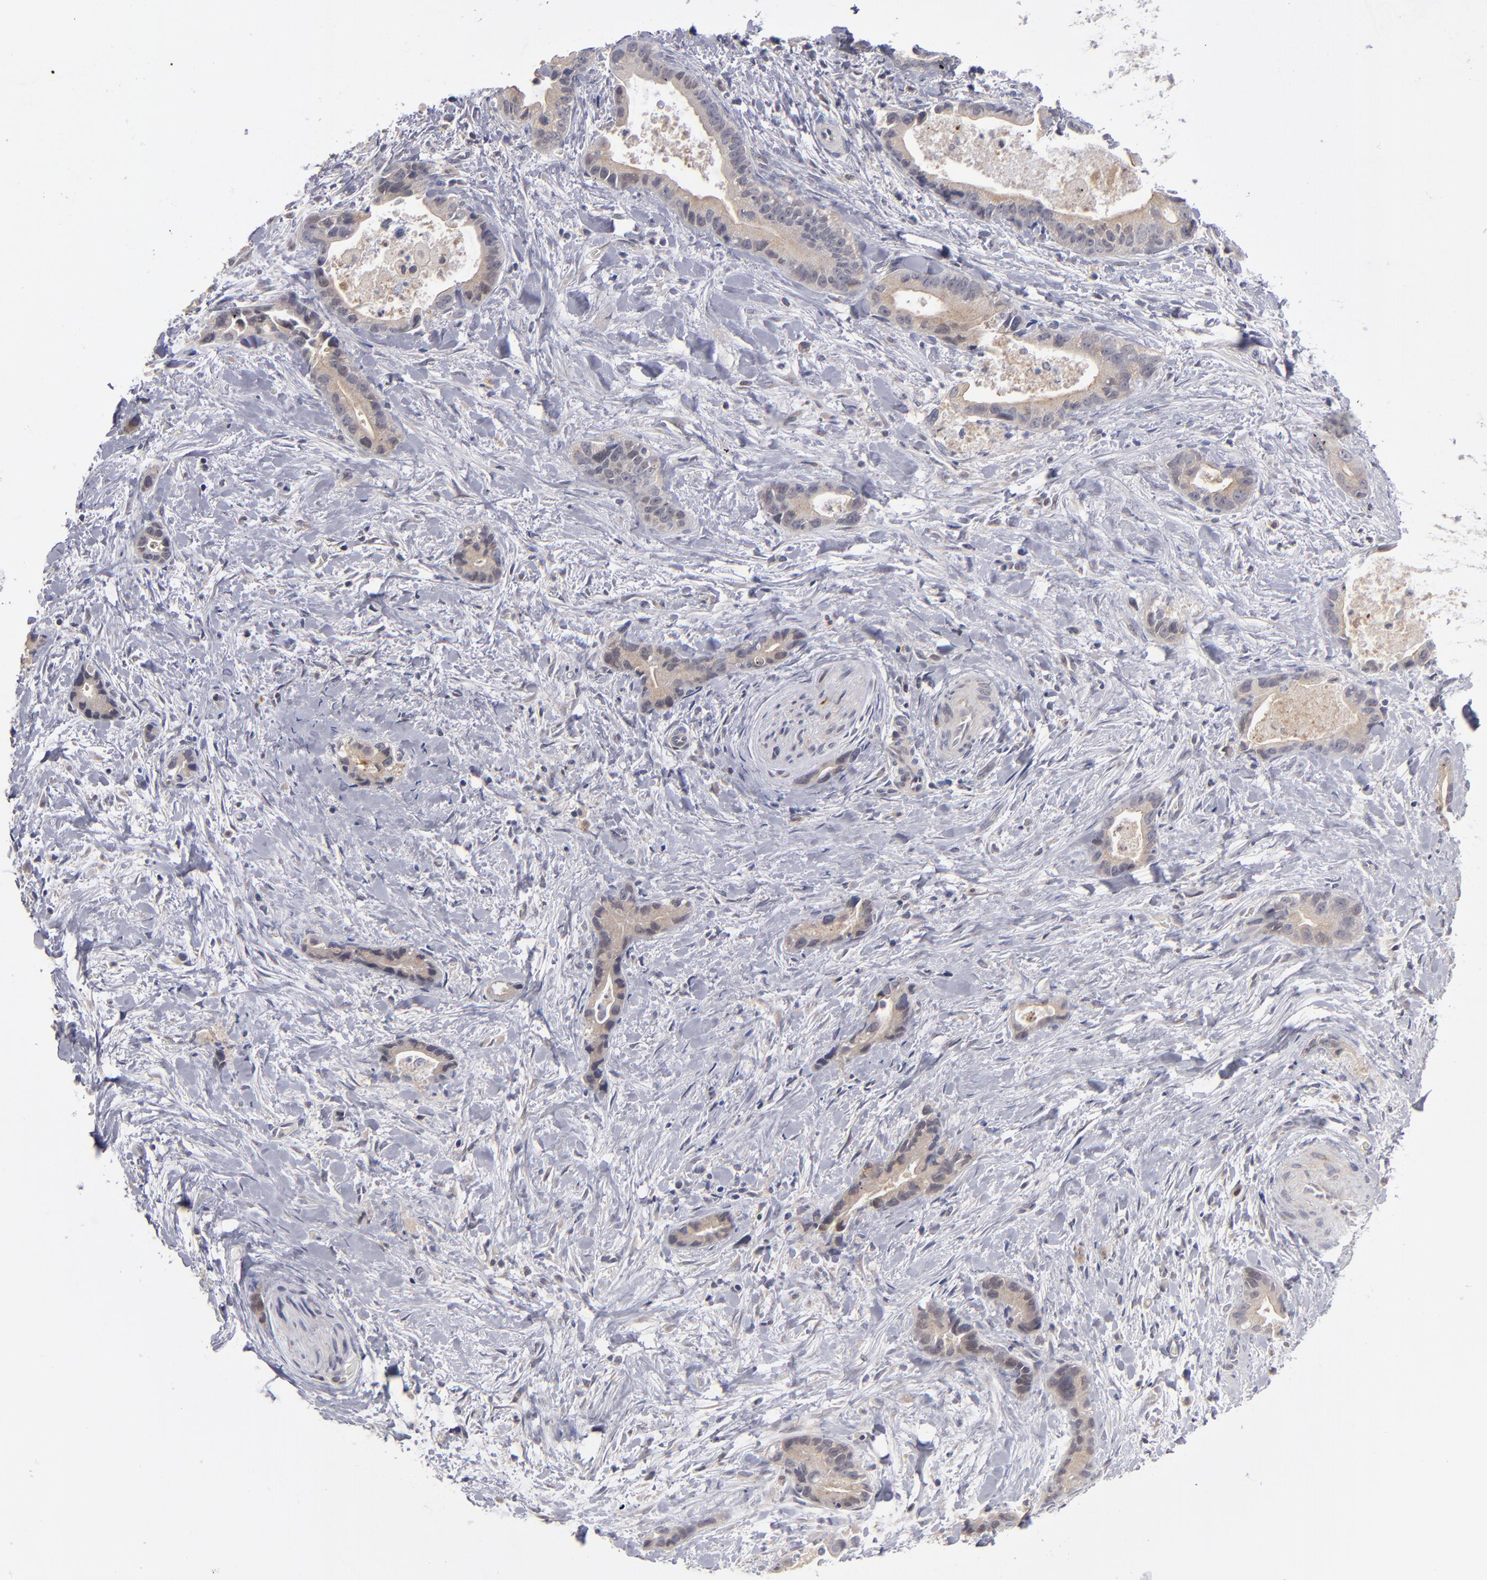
{"staining": {"intensity": "weak", "quantity": ">75%", "location": "cytoplasmic/membranous"}, "tissue": "liver cancer", "cell_type": "Tumor cells", "image_type": "cancer", "snomed": [{"axis": "morphology", "description": "Cholangiocarcinoma"}, {"axis": "topography", "description": "Liver"}], "caption": "Liver cancer was stained to show a protein in brown. There is low levels of weak cytoplasmic/membranous positivity in approximately >75% of tumor cells.", "gene": "EXD2", "patient": {"sex": "female", "age": 55}}